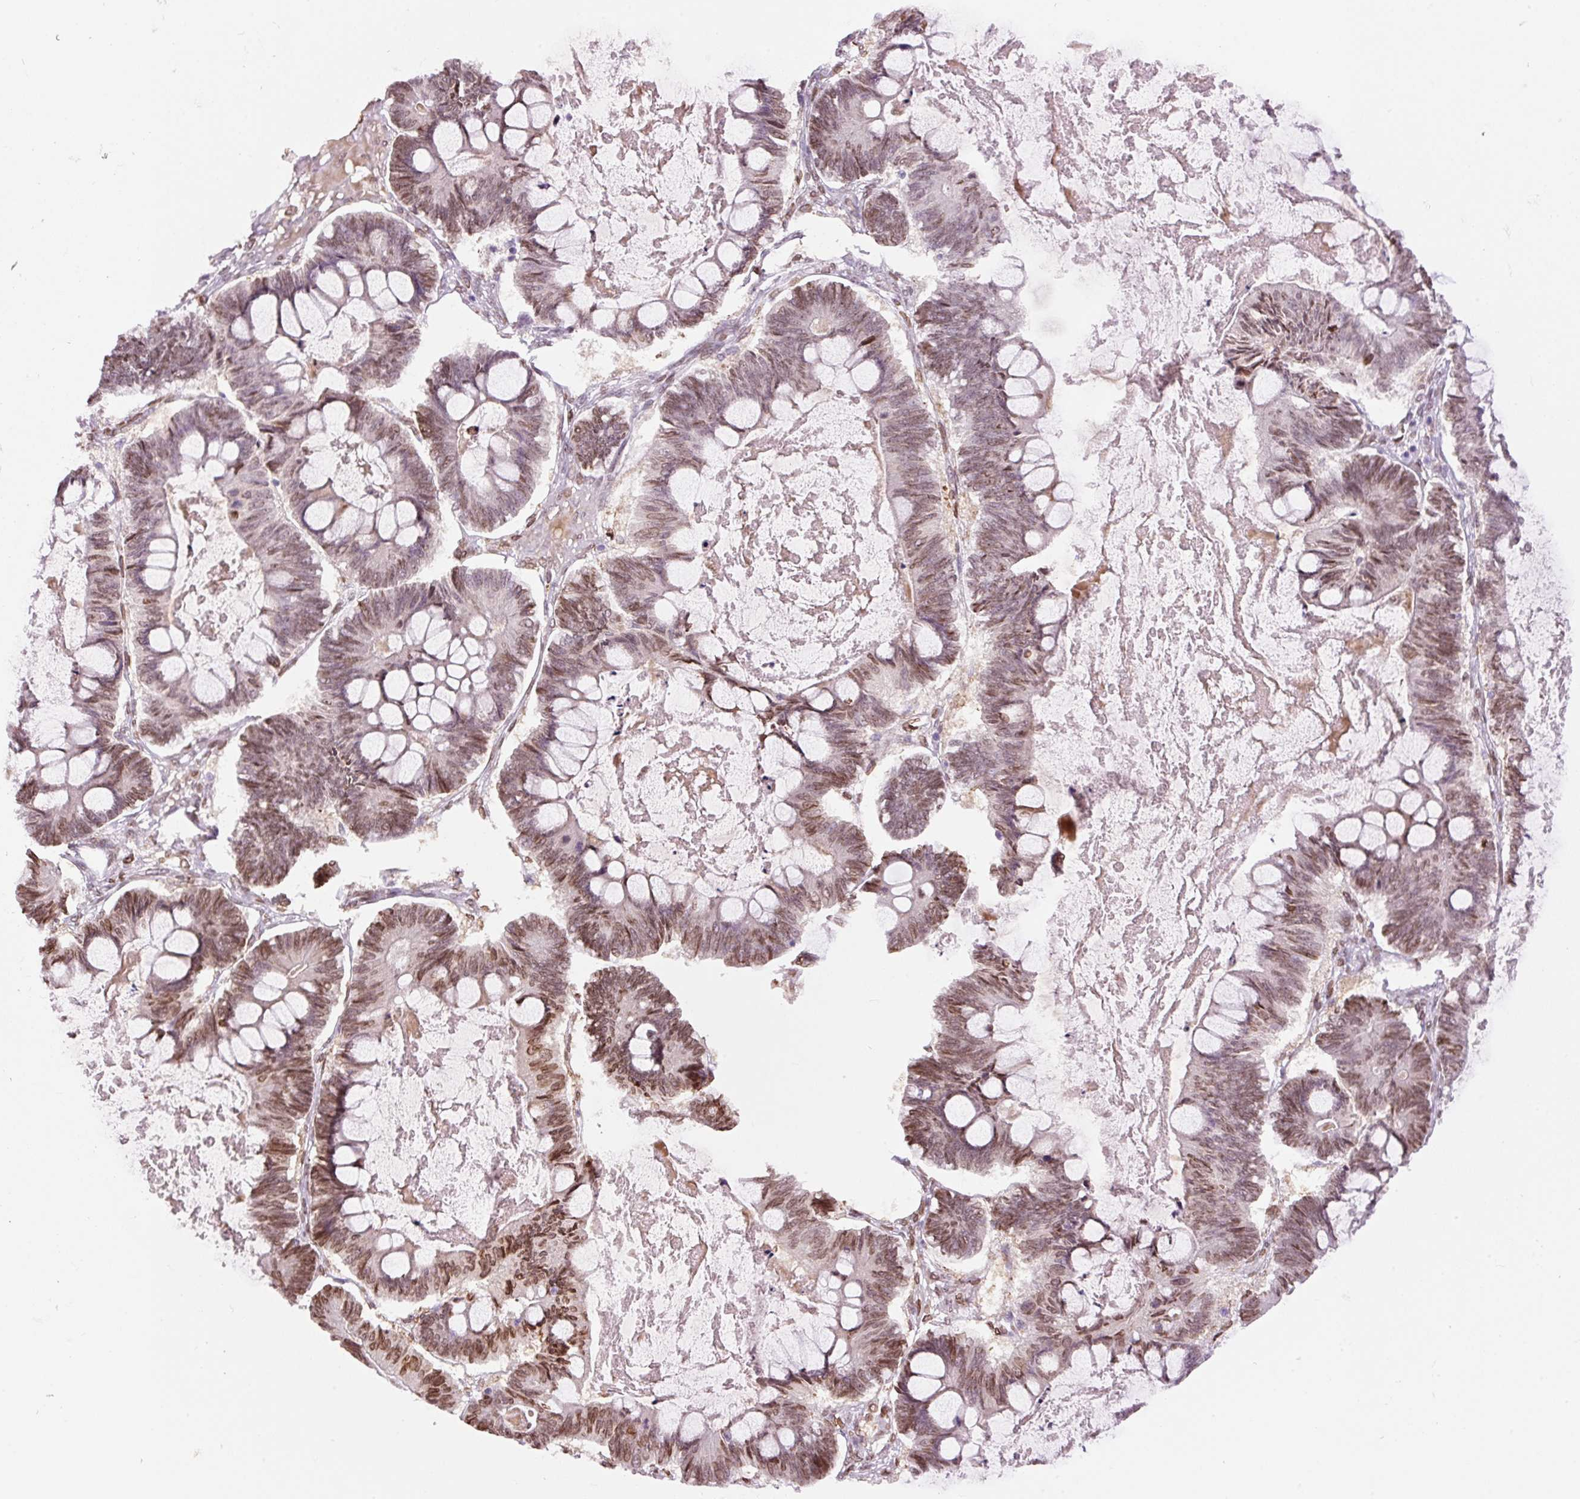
{"staining": {"intensity": "moderate", "quantity": ">75%", "location": "cytoplasmic/membranous,nuclear"}, "tissue": "ovarian cancer", "cell_type": "Tumor cells", "image_type": "cancer", "snomed": [{"axis": "morphology", "description": "Cystadenocarcinoma, mucinous, NOS"}, {"axis": "topography", "description": "Ovary"}], "caption": "Tumor cells reveal medium levels of moderate cytoplasmic/membranous and nuclear staining in approximately >75% of cells in ovarian cancer. (brown staining indicates protein expression, while blue staining denotes nuclei).", "gene": "ZNF224", "patient": {"sex": "female", "age": 61}}